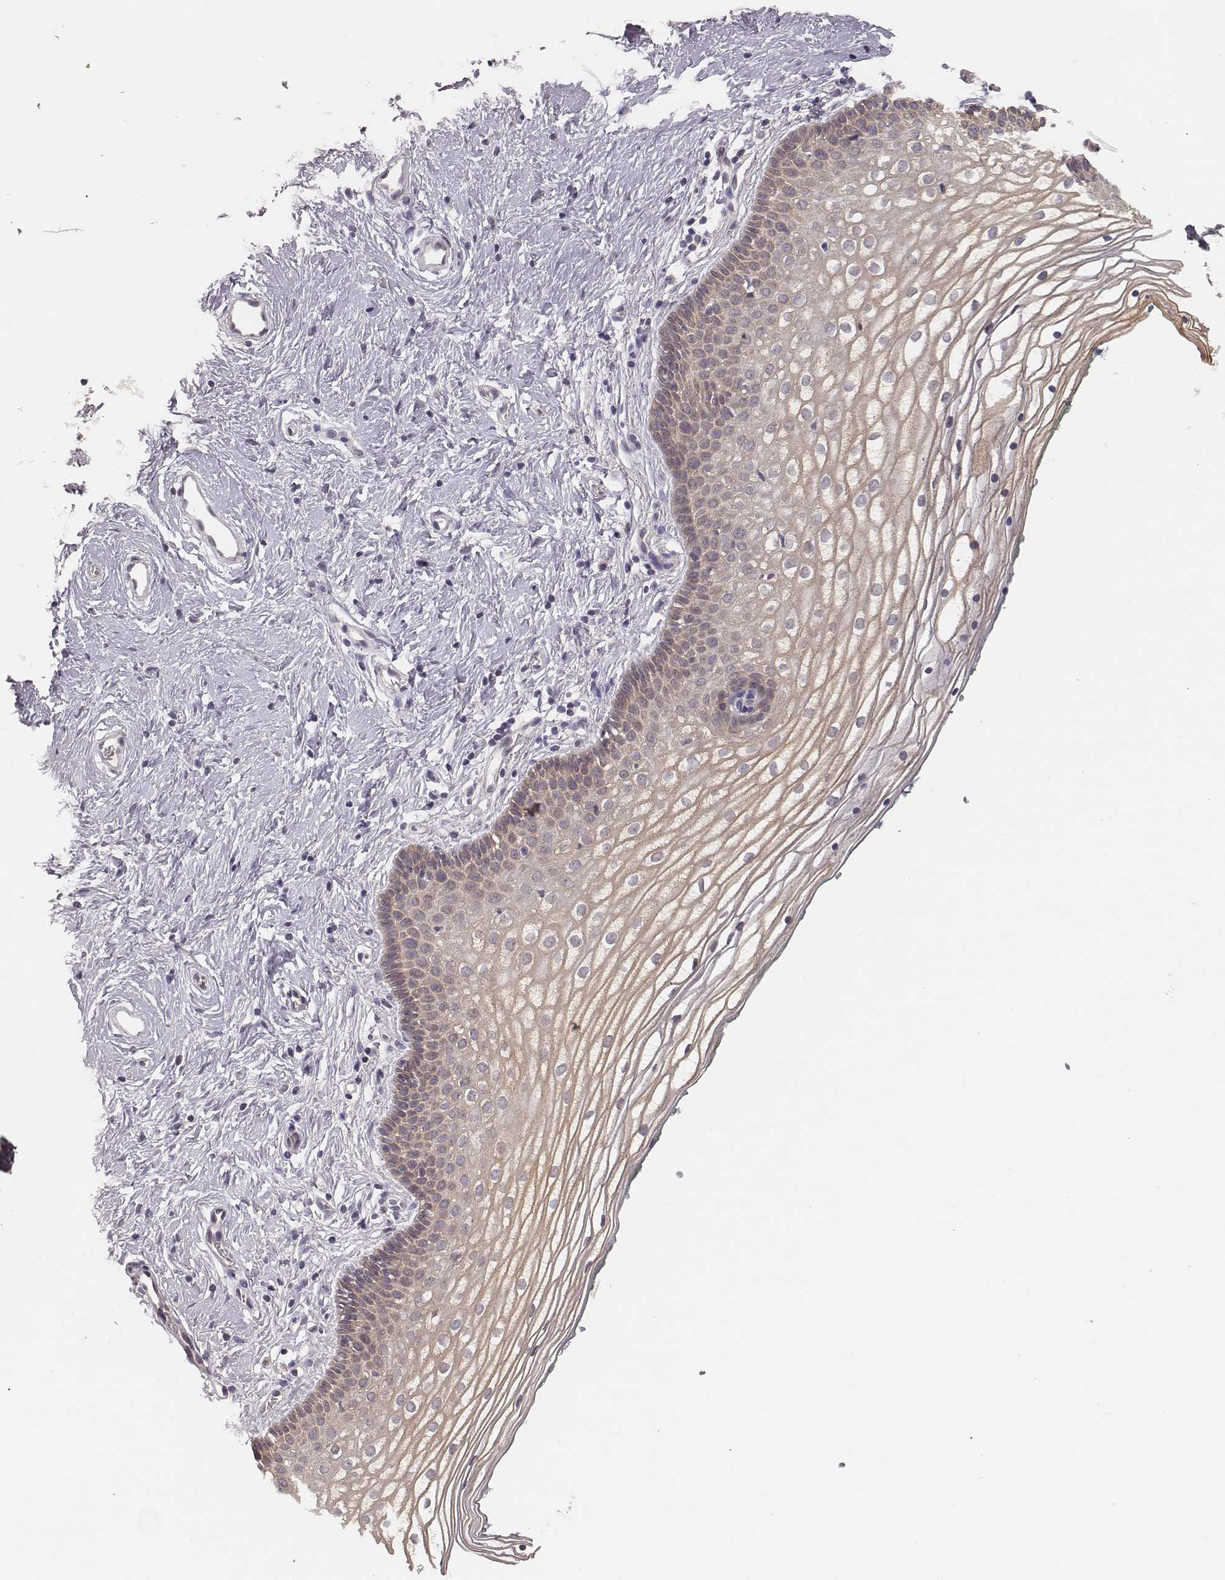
{"staining": {"intensity": "weak", "quantity": "25%-75%", "location": "cytoplasmic/membranous"}, "tissue": "vagina", "cell_type": "Squamous epithelial cells", "image_type": "normal", "snomed": [{"axis": "morphology", "description": "Normal tissue, NOS"}, {"axis": "topography", "description": "Vagina"}], "caption": "Brown immunohistochemical staining in unremarkable vagina exhibits weak cytoplasmic/membranous expression in about 25%-75% of squamous epithelial cells.", "gene": "HAVCR1", "patient": {"sex": "female", "age": 36}}